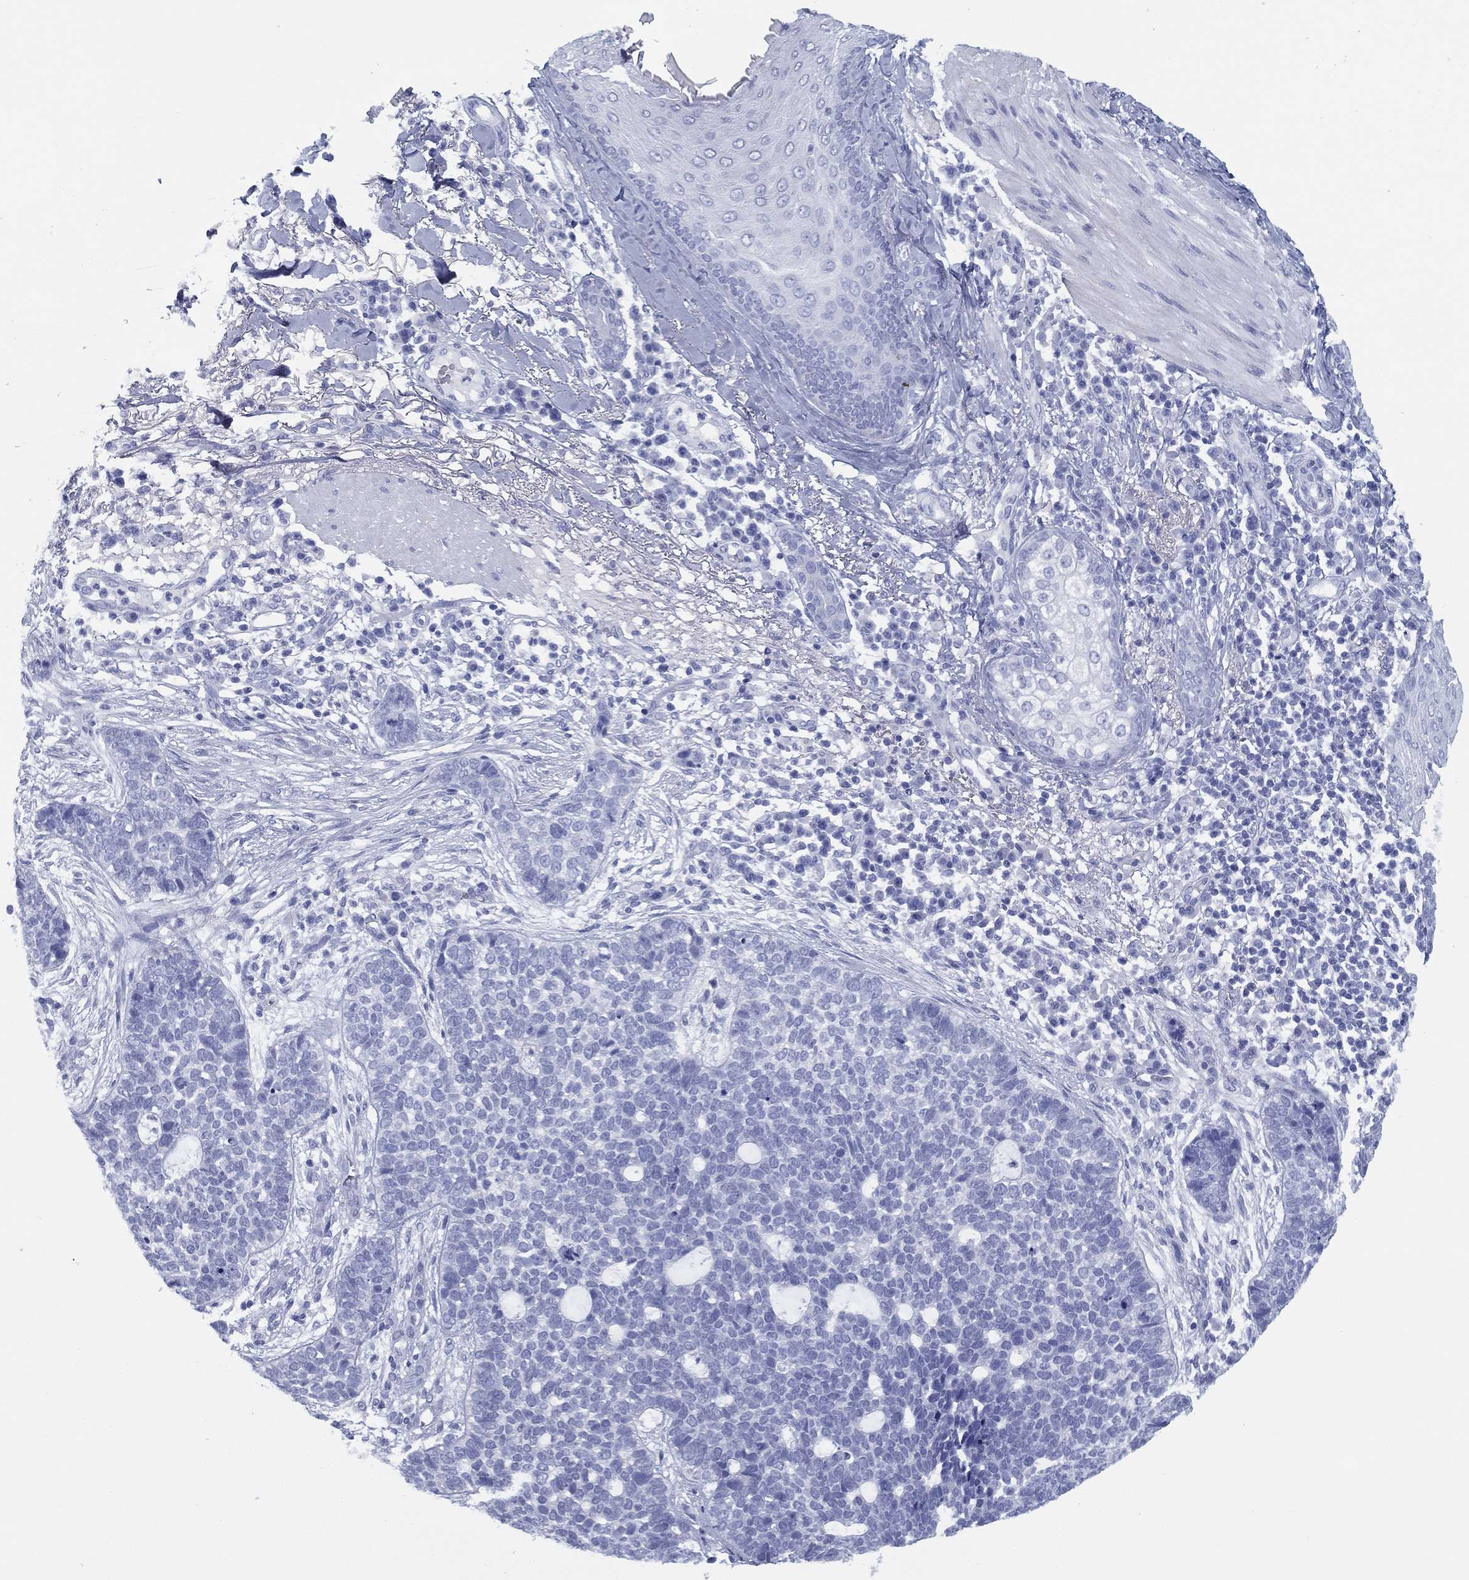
{"staining": {"intensity": "negative", "quantity": "none", "location": "none"}, "tissue": "skin cancer", "cell_type": "Tumor cells", "image_type": "cancer", "snomed": [{"axis": "morphology", "description": "Squamous cell carcinoma, NOS"}, {"axis": "topography", "description": "Skin"}], "caption": "Tumor cells are negative for brown protein staining in skin cancer (squamous cell carcinoma).", "gene": "TMEM252", "patient": {"sex": "male", "age": 88}}